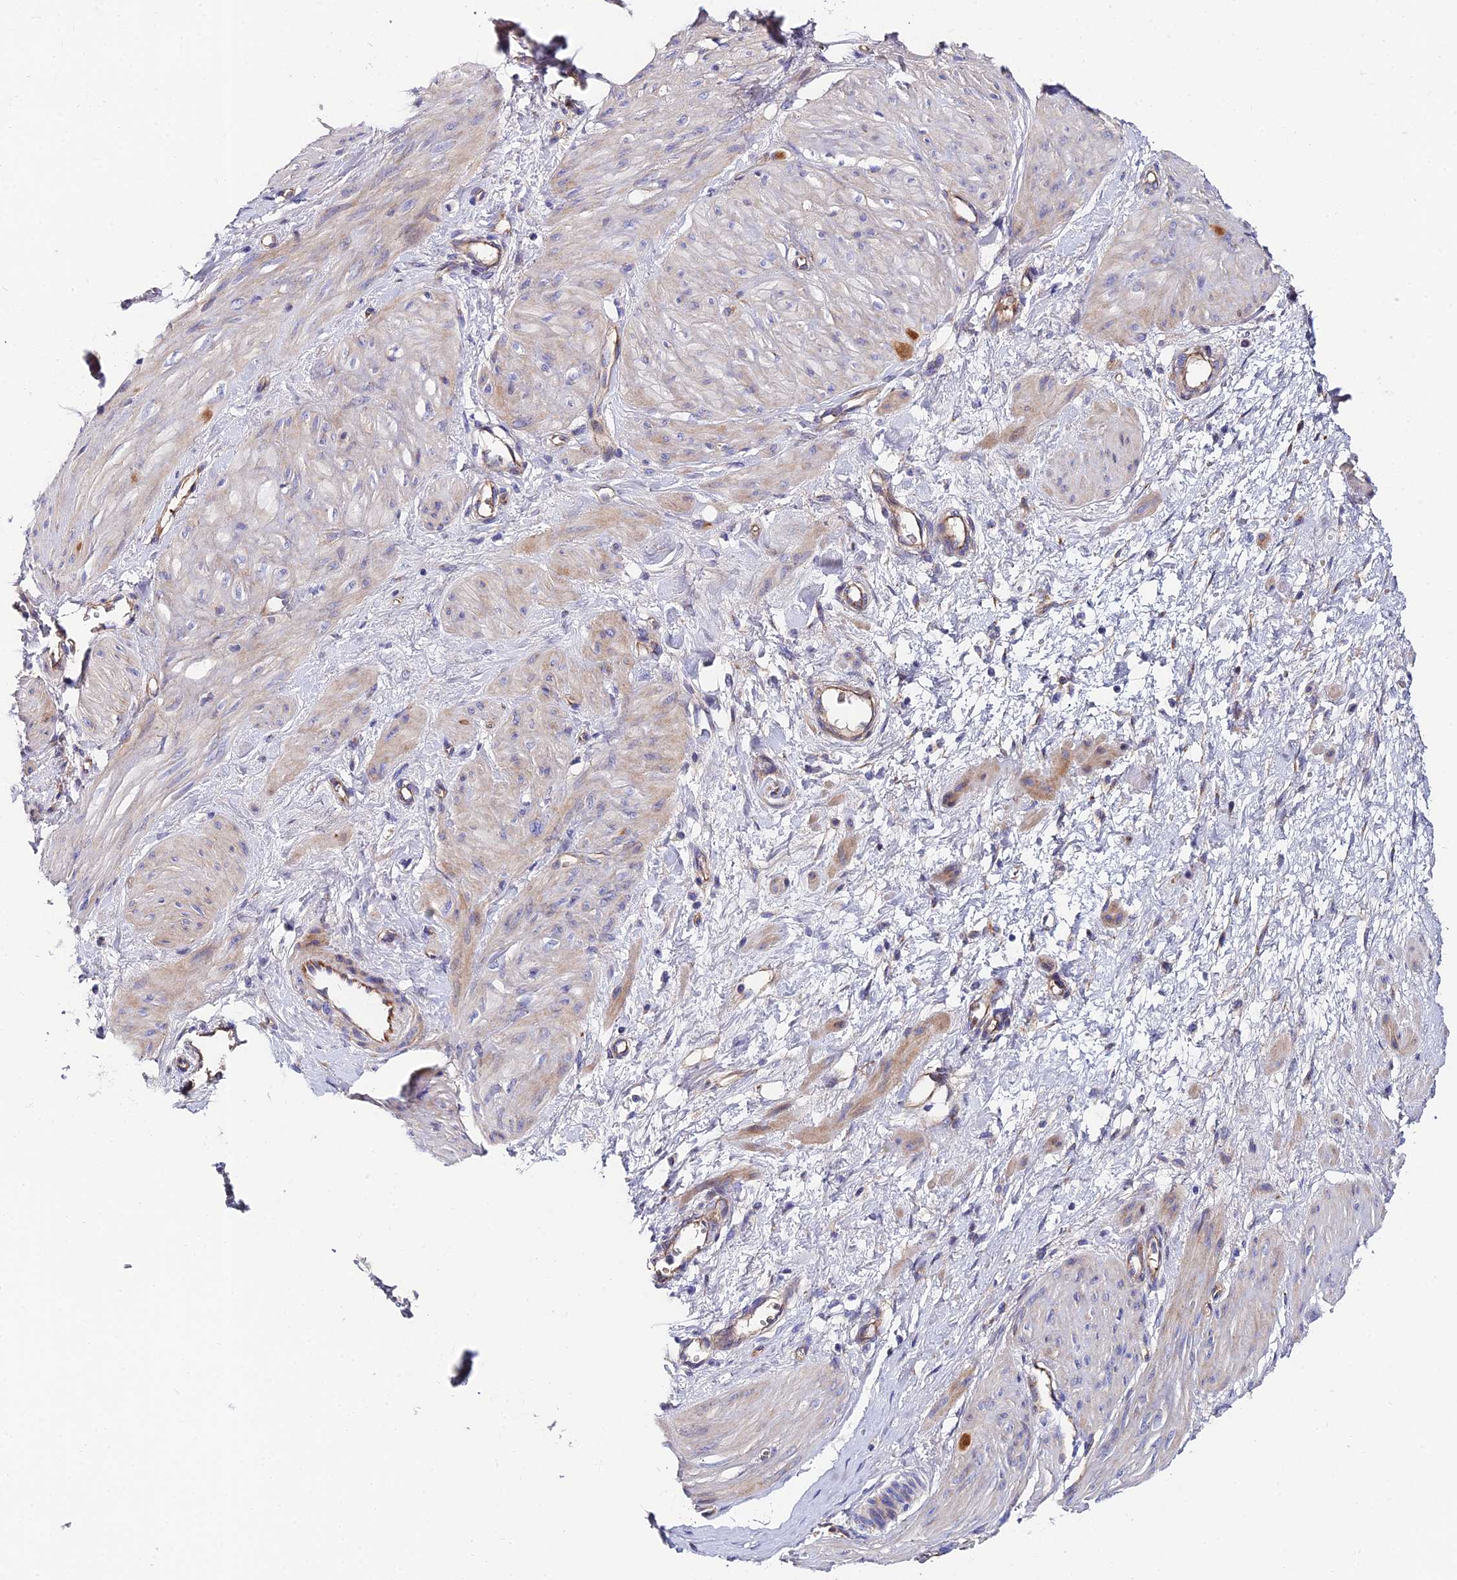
{"staining": {"intensity": "weak", "quantity": ">75%", "location": "cytoplasmic/membranous"}, "tissue": "smooth muscle", "cell_type": "Smooth muscle cells", "image_type": "normal", "snomed": [{"axis": "morphology", "description": "Normal tissue, NOS"}, {"axis": "topography", "description": "Endometrium"}], "caption": "Weak cytoplasmic/membranous expression for a protein is identified in approximately >75% of smooth muscle cells of benign smooth muscle using immunohistochemistry.", "gene": "ADGRF3", "patient": {"sex": "female", "age": 33}}